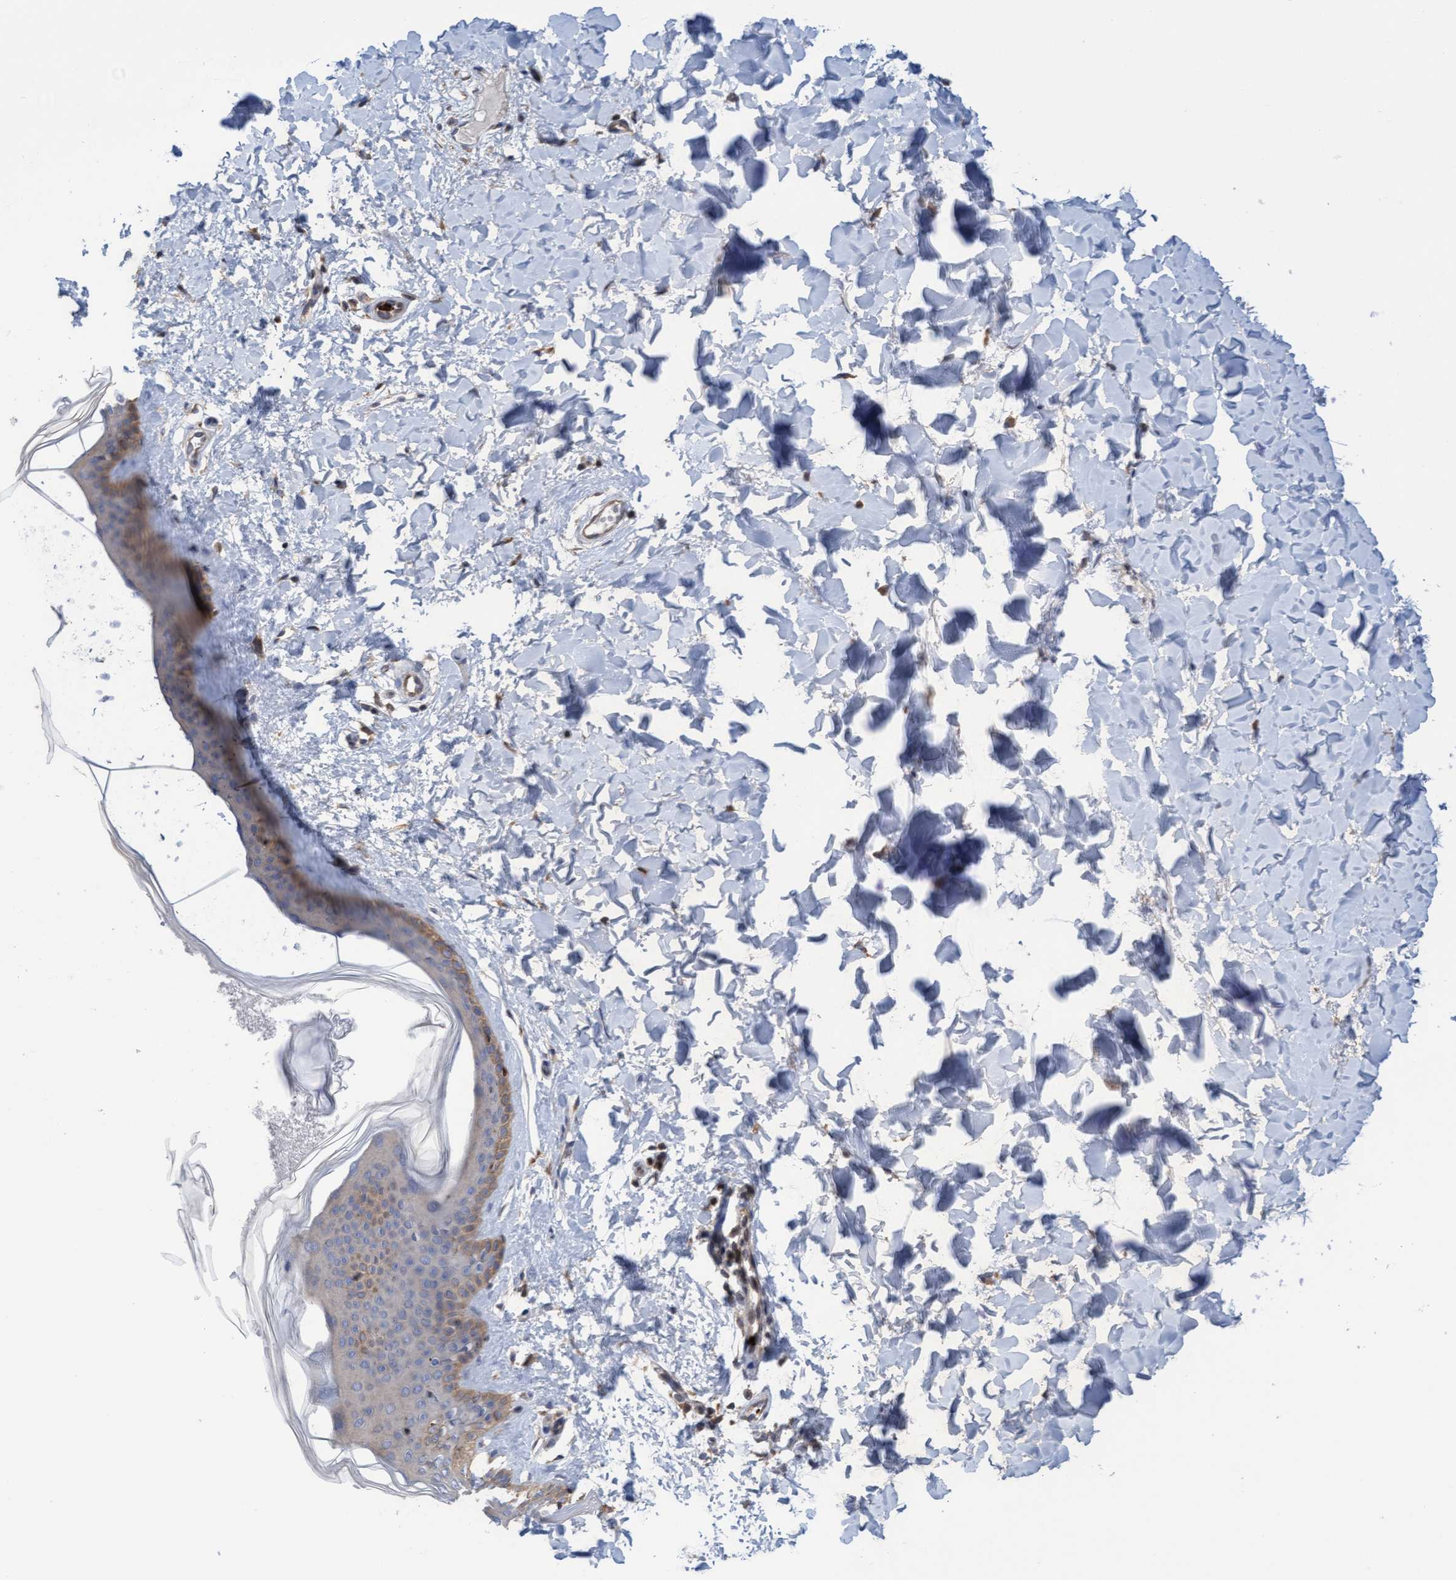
{"staining": {"intensity": "weak", "quantity": ">75%", "location": "cytoplasmic/membranous"}, "tissue": "skin", "cell_type": "Fibroblasts", "image_type": "normal", "snomed": [{"axis": "morphology", "description": "Normal tissue, NOS"}, {"axis": "topography", "description": "Skin"}], "caption": "This micrograph displays normal skin stained with immunohistochemistry to label a protein in brown. The cytoplasmic/membranous of fibroblasts show weak positivity for the protein. Nuclei are counter-stained blue.", "gene": "MMP8", "patient": {"sex": "female", "age": 17}}